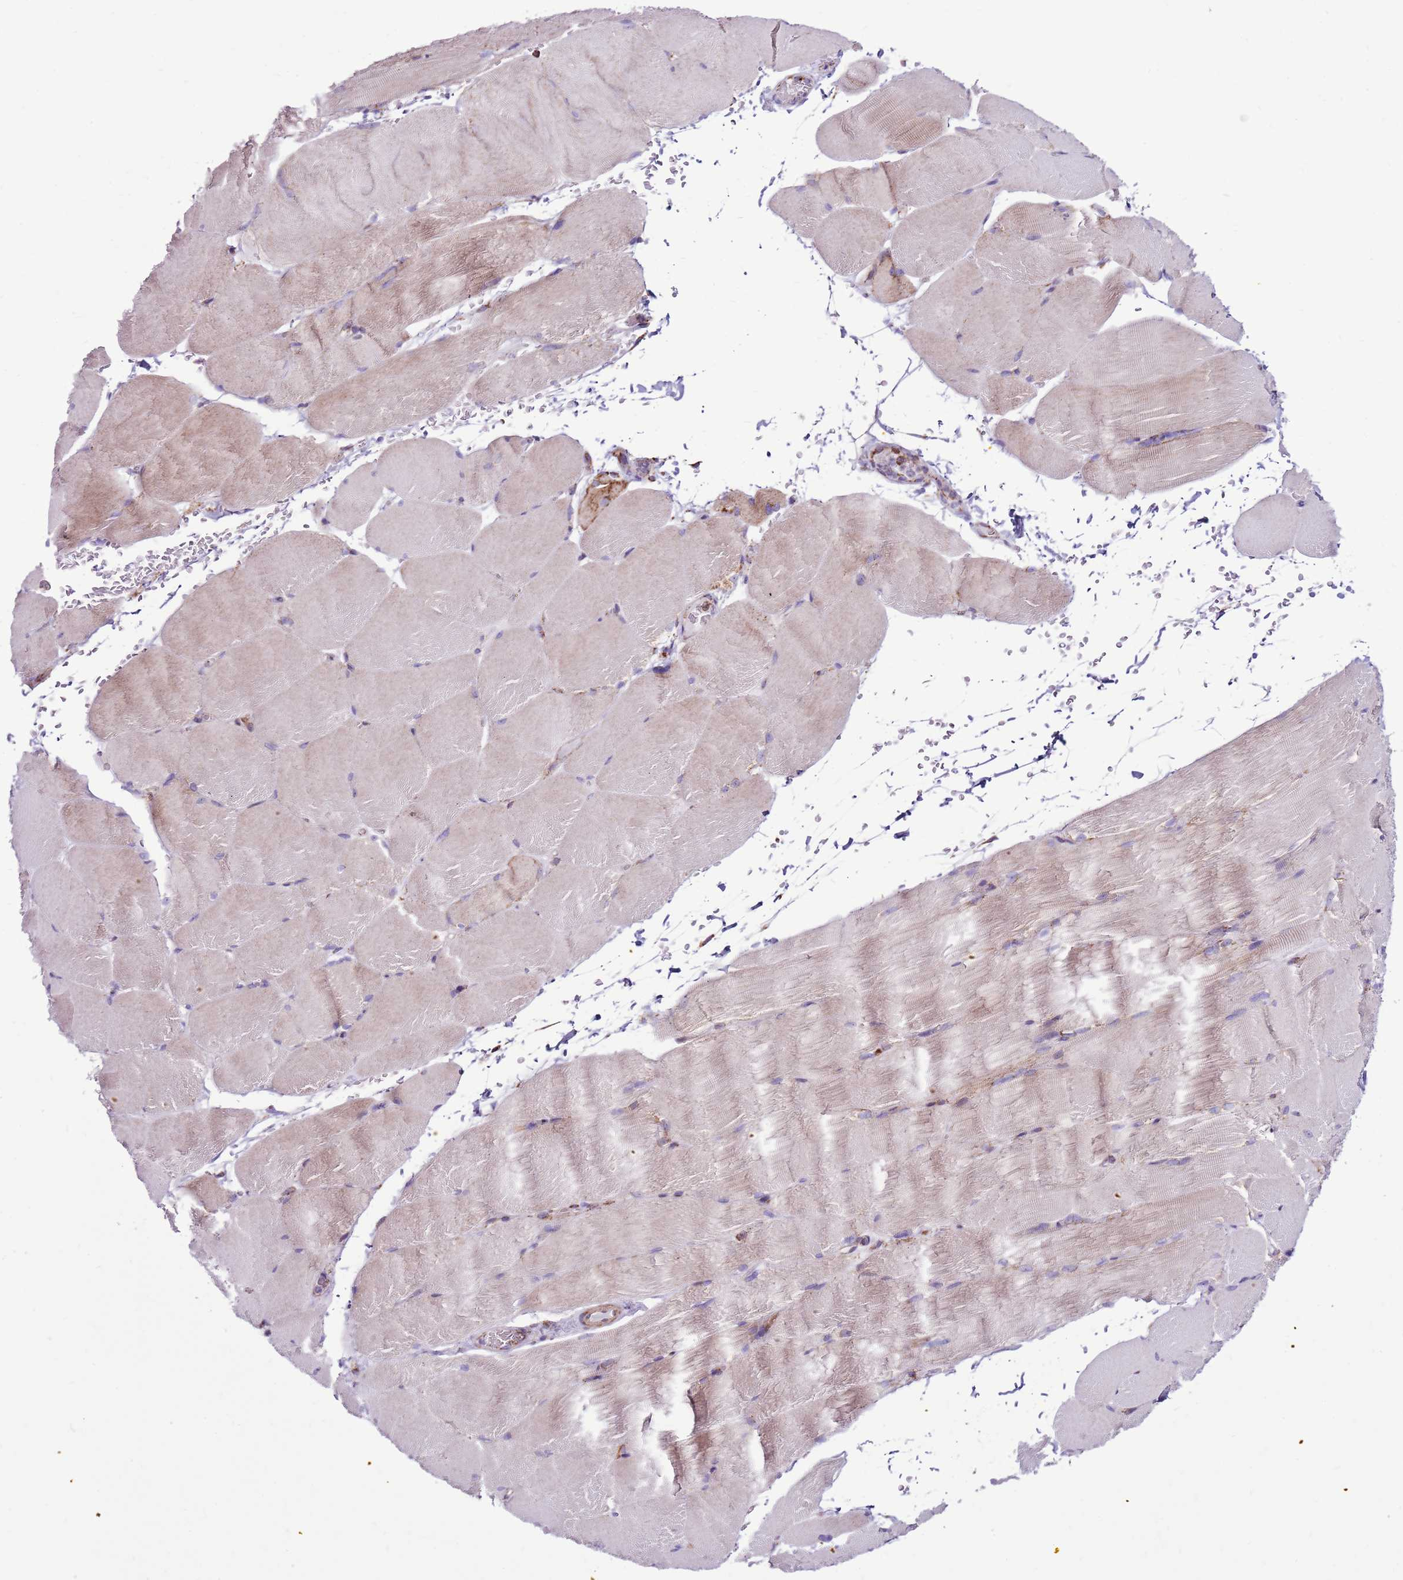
{"staining": {"intensity": "weak", "quantity": "<25%", "location": "cytoplasmic/membranous"}, "tissue": "skeletal muscle", "cell_type": "Myocytes", "image_type": "normal", "snomed": [{"axis": "morphology", "description": "Normal tissue, NOS"}, {"axis": "topography", "description": "Skeletal muscle"}, {"axis": "topography", "description": "Parathyroid gland"}], "caption": "Immunohistochemistry of normal human skeletal muscle demonstrates no staining in myocytes.", "gene": "HECTD4", "patient": {"sex": "female", "age": 37}}